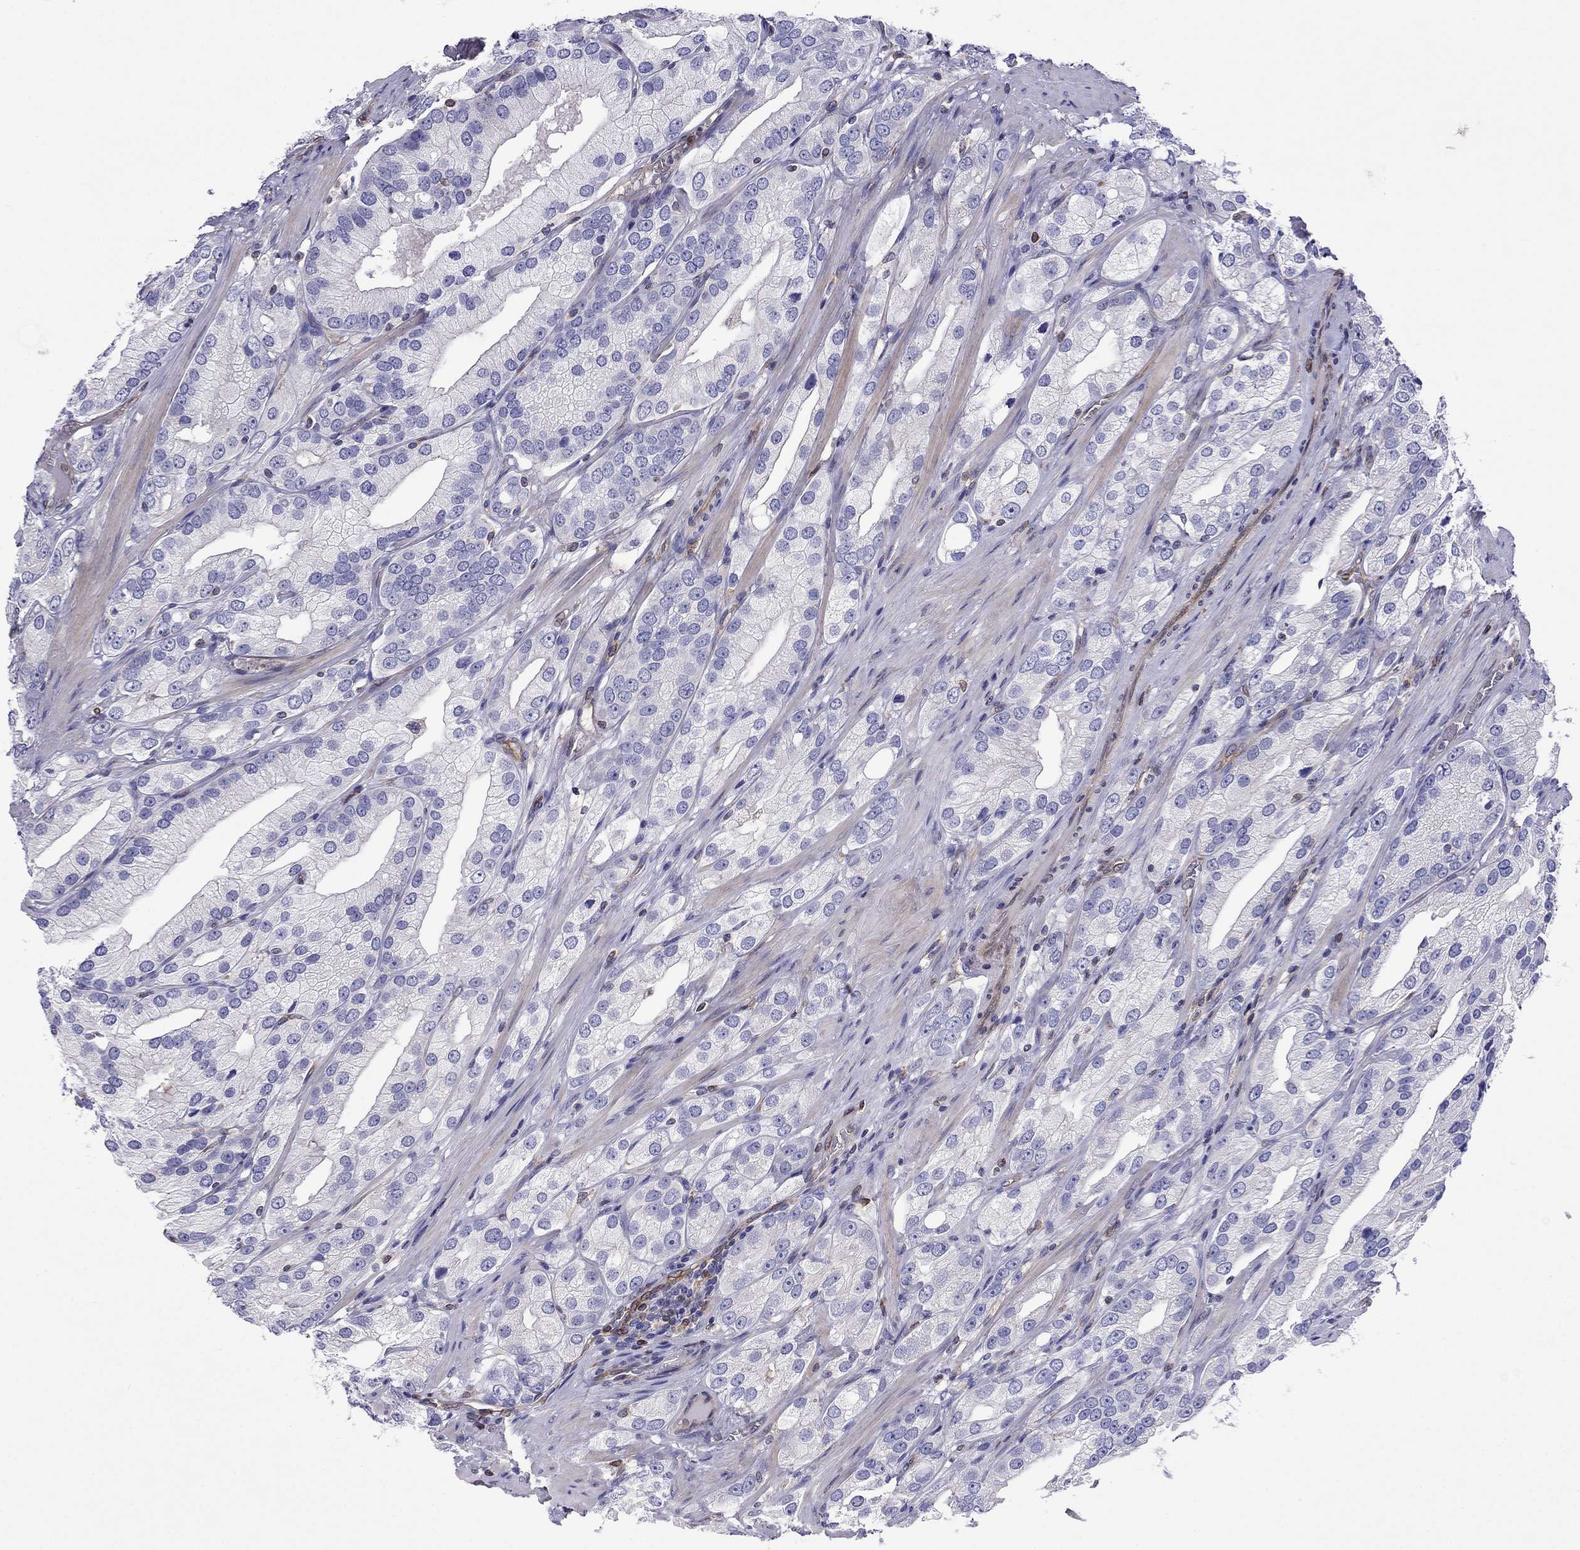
{"staining": {"intensity": "negative", "quantity": "none", "location": "none"}, "tissue": "prostate cancer", "cell_type": "Tumor cells", "image_type": "cancer", "snomed": [{"axis": "morphology", "description": "Adenocarcinoma, High grade"}, {"axis": "topography", "description": "Prostate and seminal vesicle, NOS"}], "caption": "Human prostate high-grade adenocarcinoma stained for a protein using immunohistochemistry (IHC) demonstrates no expression in tumor cells.", "gene": "GNAL", "patient": {"sex": "male", "age": 62}}